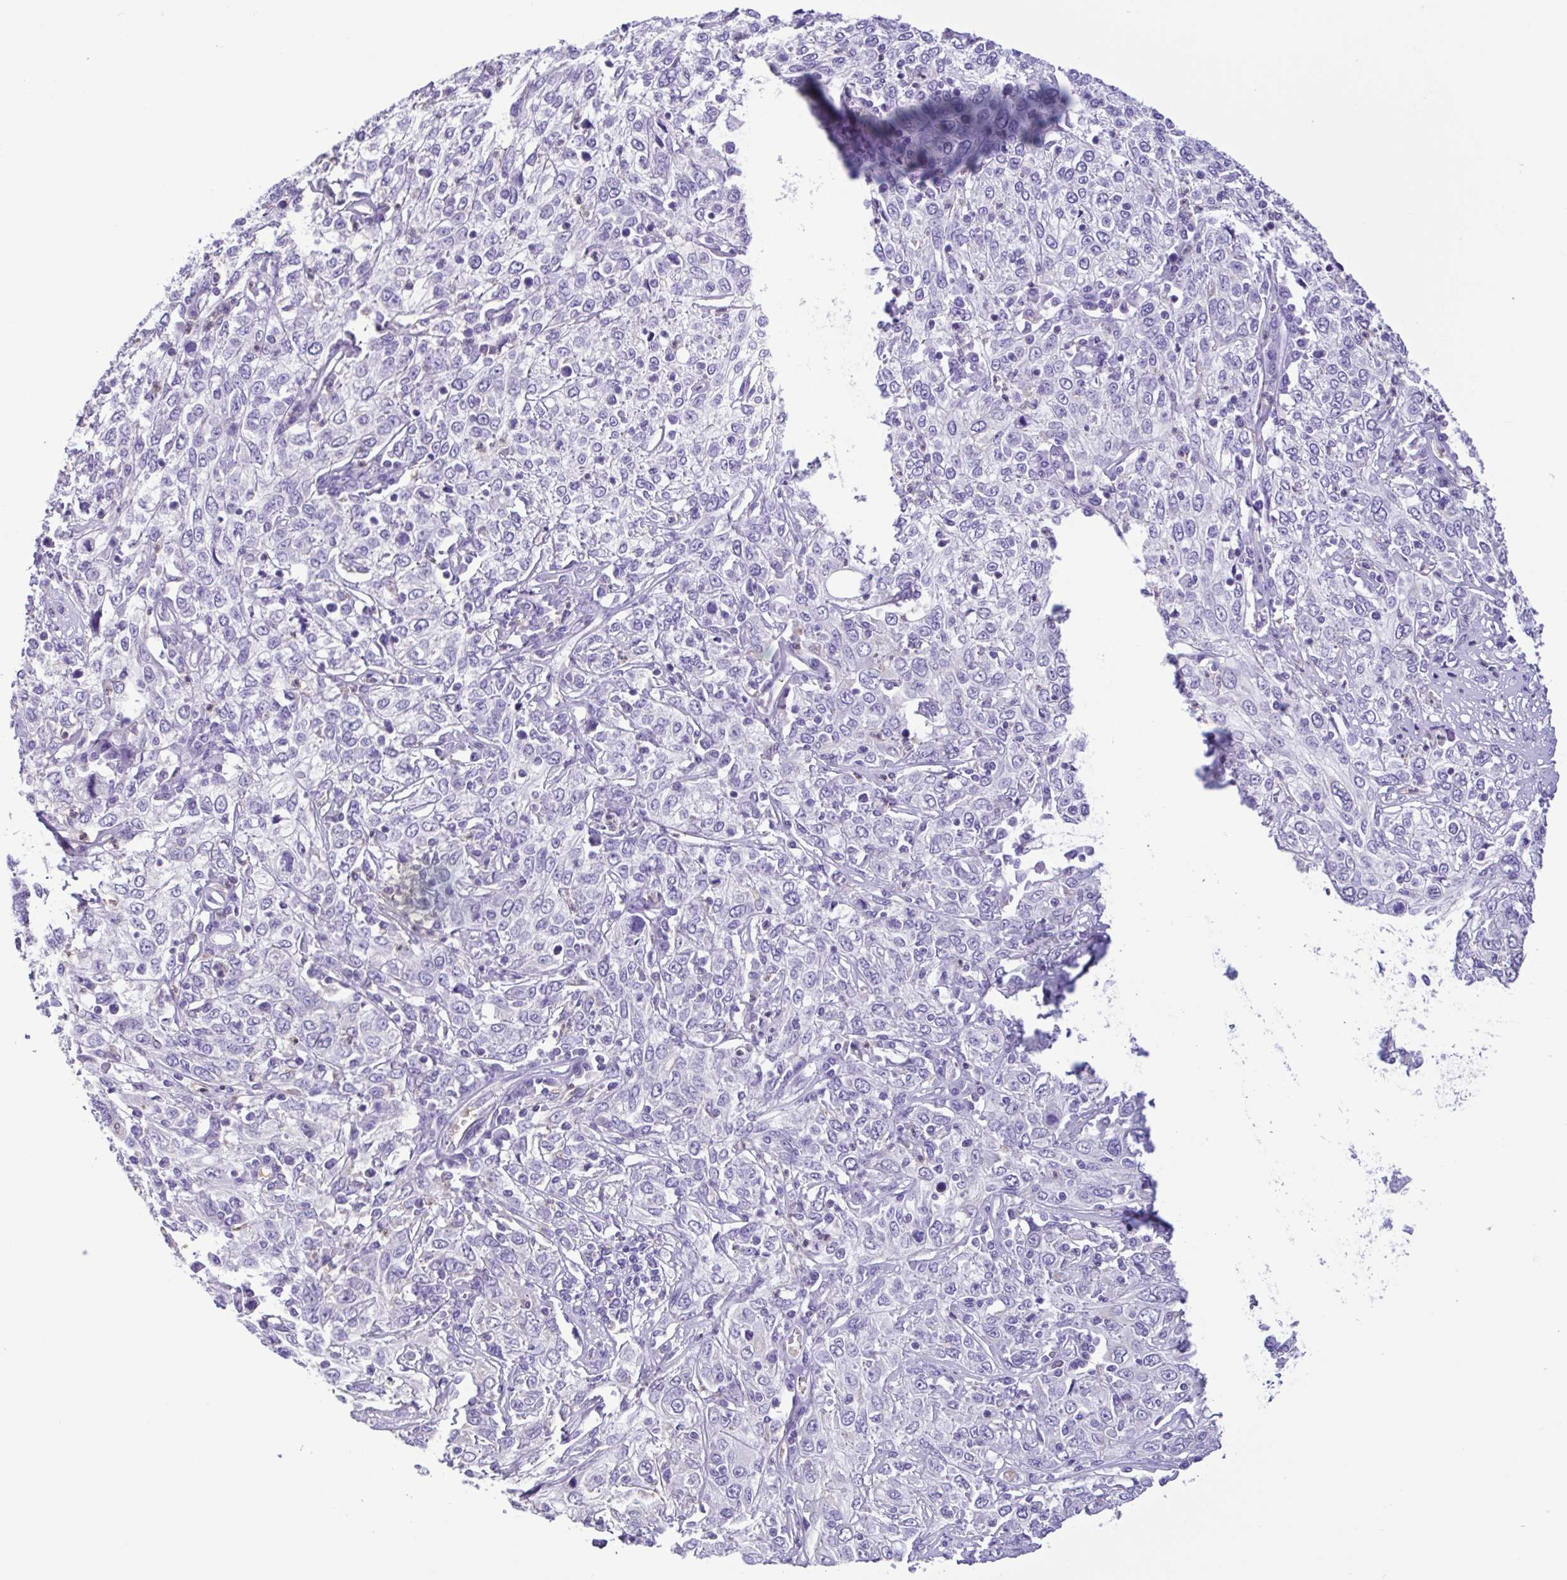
{"staining": {"intensity": "negative", "quantity": "none", "location": "none"}, "tissue": "cervical cancer", "cell_type": "Tumor cells", "image_type": "cancer", "snomed": [{"axis": "morphology", "description": "Squamous cell carcinoma, NOS"}, {"axis": "topography", "description": "Cervix"}], "caption": "A micrograph of cervical cancer (squamous cell carcinoma) stained for a protein demonstrates no brown staining in tumor cells. (Stains: DAB immunohistochemistry with hematoxylin counter stain, Microscopy: brightfield microscopy at high magnification).", "gene": "CBY2", "patient": {"sex": "female", "age": 46}}